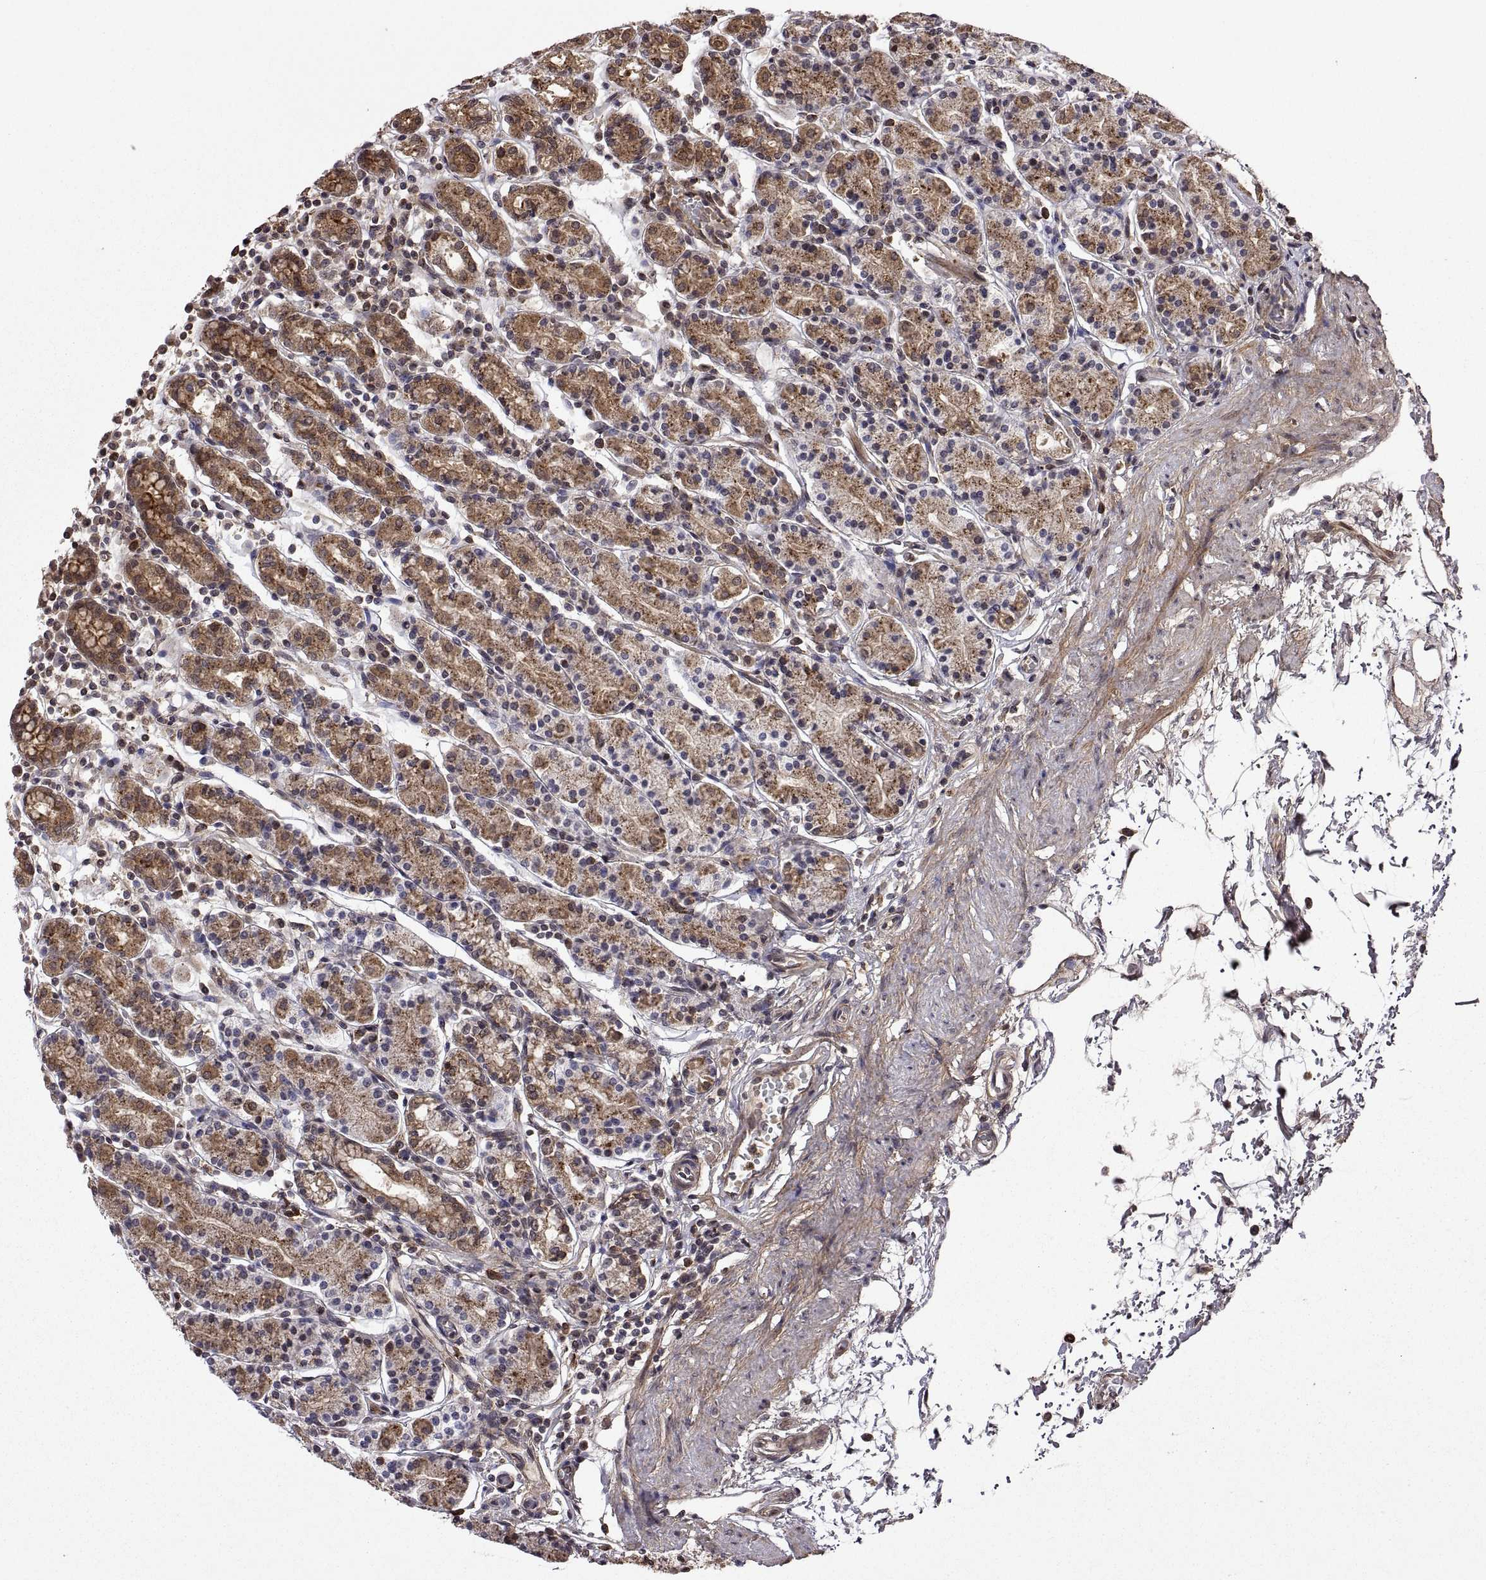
{"staining": {"intensity": "moderate", "quantity": ">75%", "location": "cytoplasmic/membranous"}, "tissue": "stomach", "cell_type": "Glandular cells", "image_type": "normal", "snomed": [{"axis": "morphology", "description": "Normal tissue, NOS"}, {"axis": "topography", "description": "Stomach, upper"}, {"axis": "topography", "description": "Stomach"}], "caption": "The image exhibits a brown stain indicating the presence of a protein in the cytoplasmic/membranous of glandular cells in stomach. The staining was performed using DAB to visualize the protein expression in brown, while the nuclei were stained in blue with hematoxylin (Magnification: 20x).", "gene": "ZNRF2", "patient": {"sex": "male", "age": 62}}